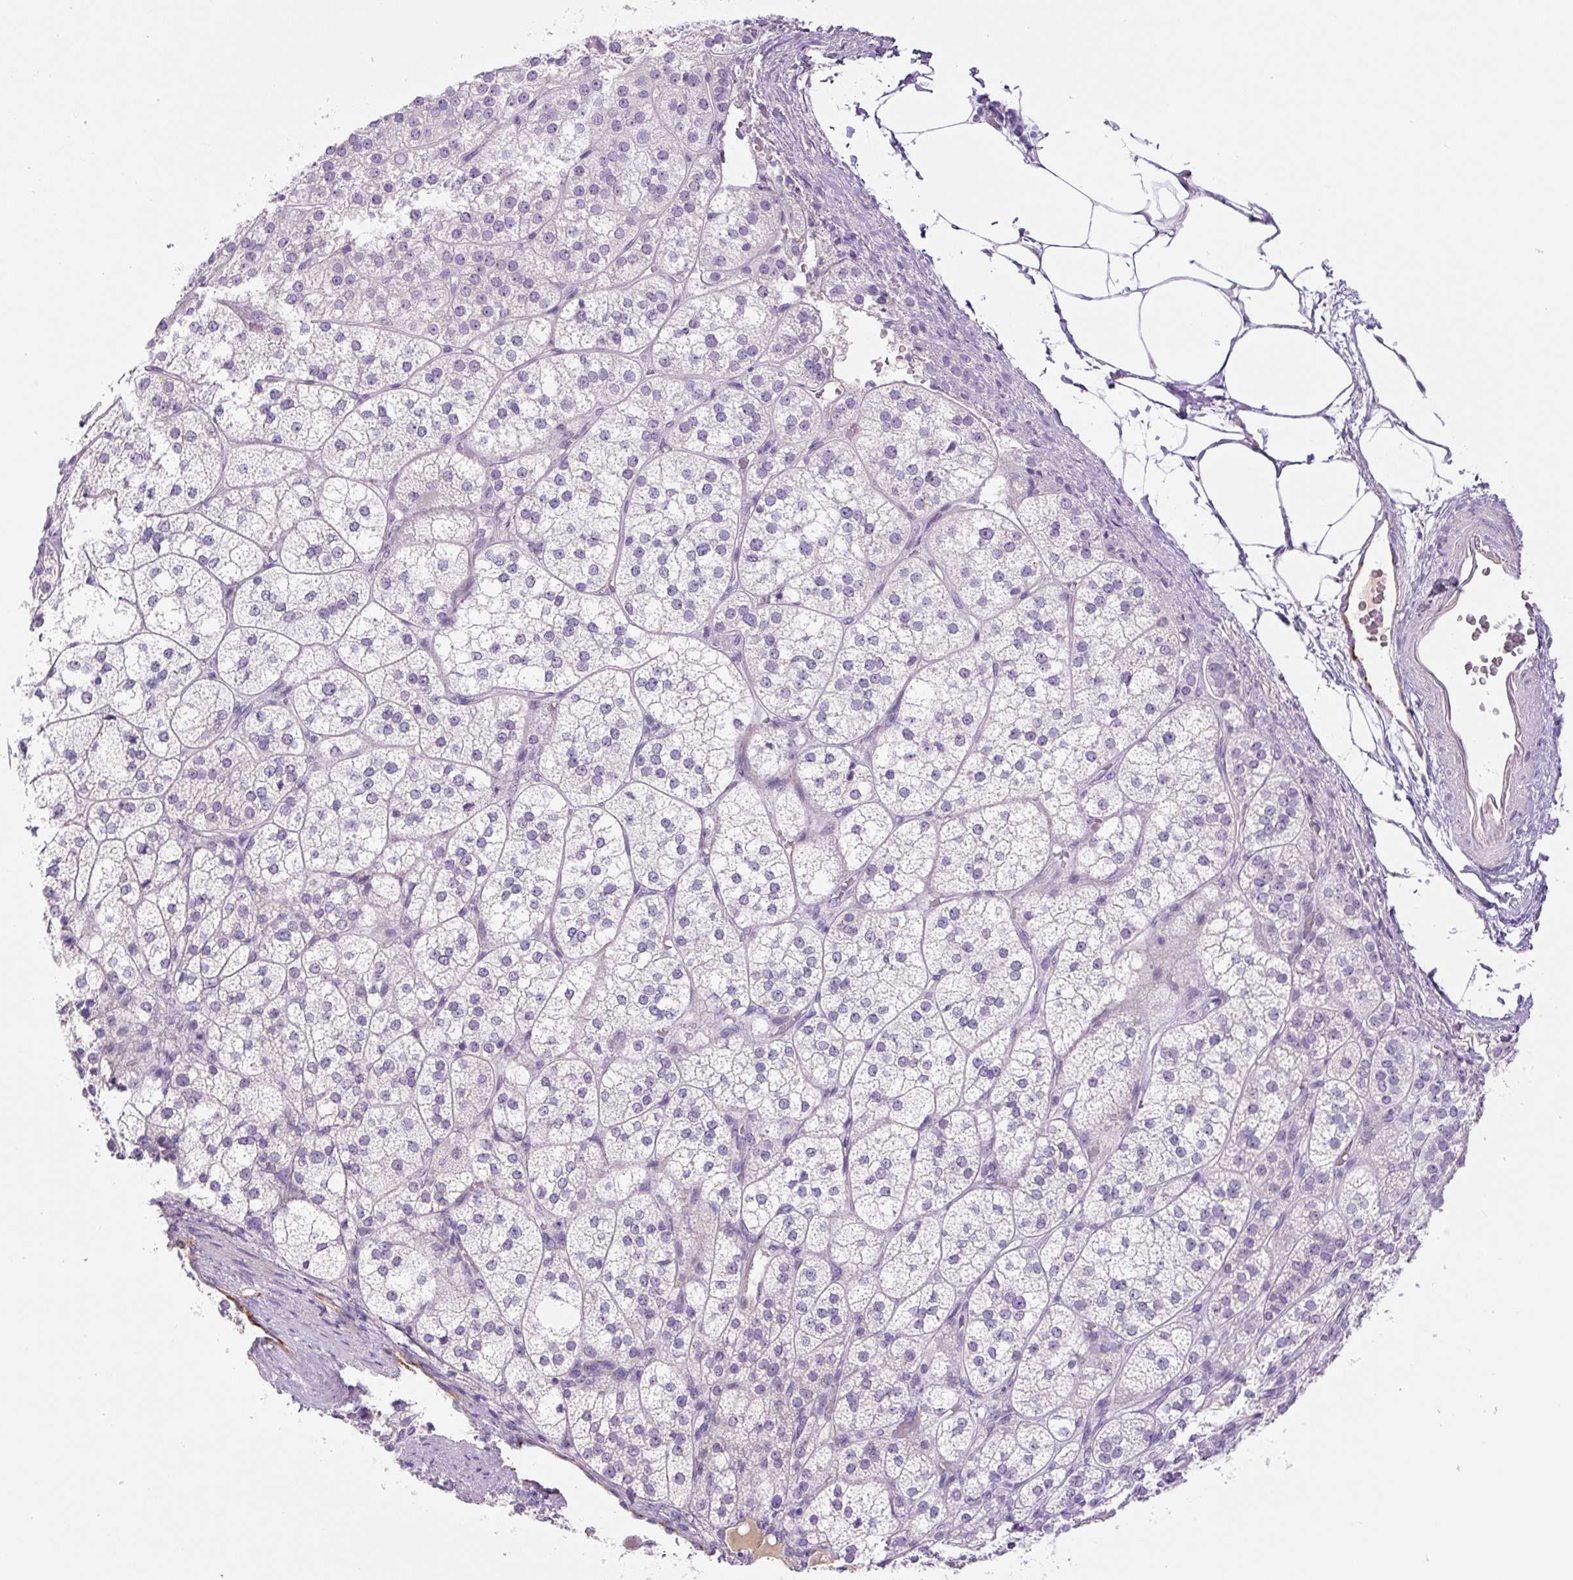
{"staining": {"intensity": "negative", "quantity": "none", "location": "none"}, "tissue": "adrenal gland", "cell_type": "Glandular cells", "image_type": "normal", "snomed": [{"axis": "morphology", "description": "Normal tissue, NOS"}, {"axis": "topography", "description": "Adrenal gland"}], "caption": "This histopathology image is of benign adrenal gland stained with IHC to label a protein in brown with the nuclei are counter-stained blue. There is no staining in glandular cells.", "gene": "RSPO4", "patient": {"sex": "female", "age": 60}}